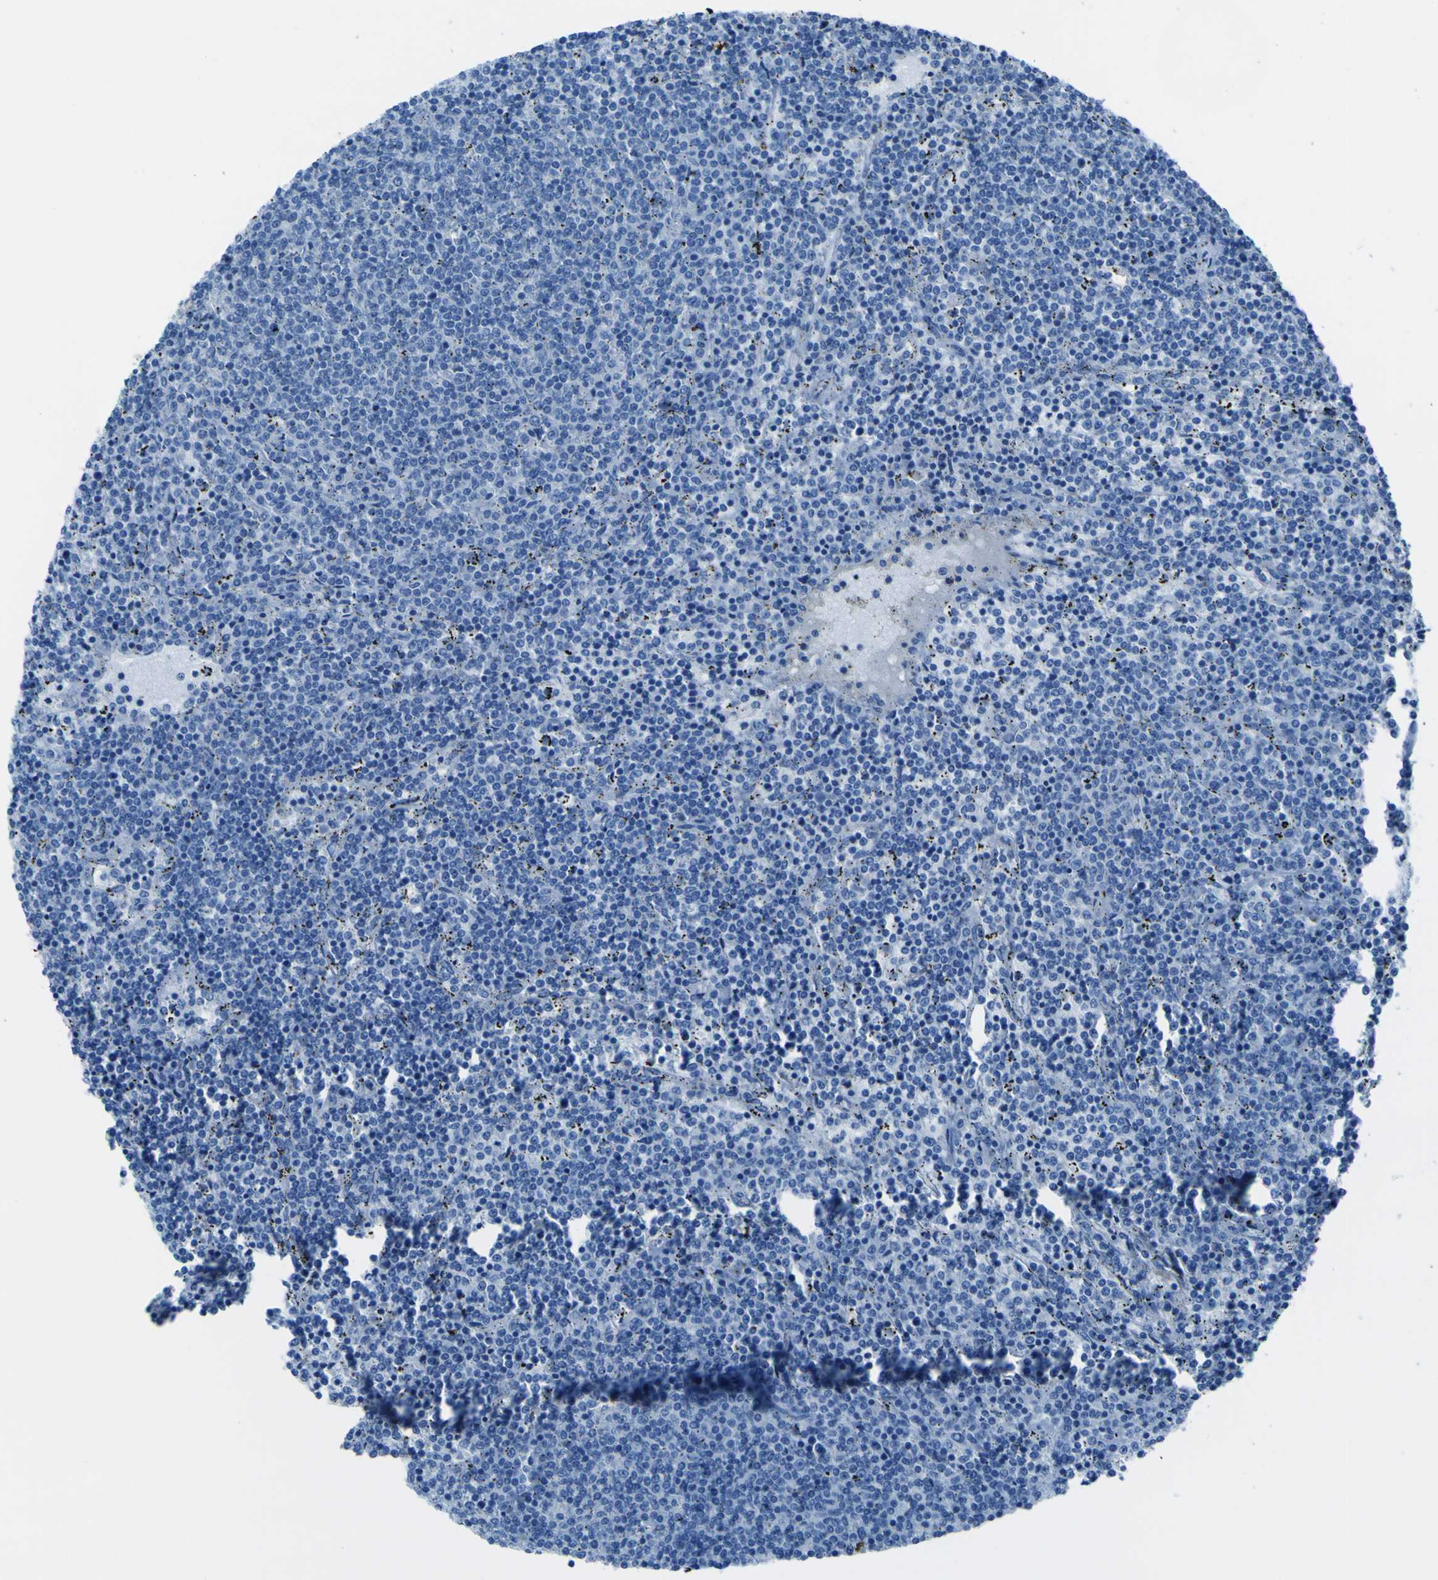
{"staining": {"intensity": "negative", "quantity": "none", "location": "none"}, "tissue": "lymphoma", "cell_type": "Tumor cells", "image_type": "cancer", "snomed": [{"axis": "morphology", "description": "Malignant lymphoma, non-Hodgkin's type, Low grade"}, {"axis": "topography", "description": "Spleen"}], "caption": "Lymphoma stained for a protein using immunohistochemistry demonstrates no positivity tumor cells.", "gene": "ACSL1", "patient": {"sex": "female", "age": 50}}